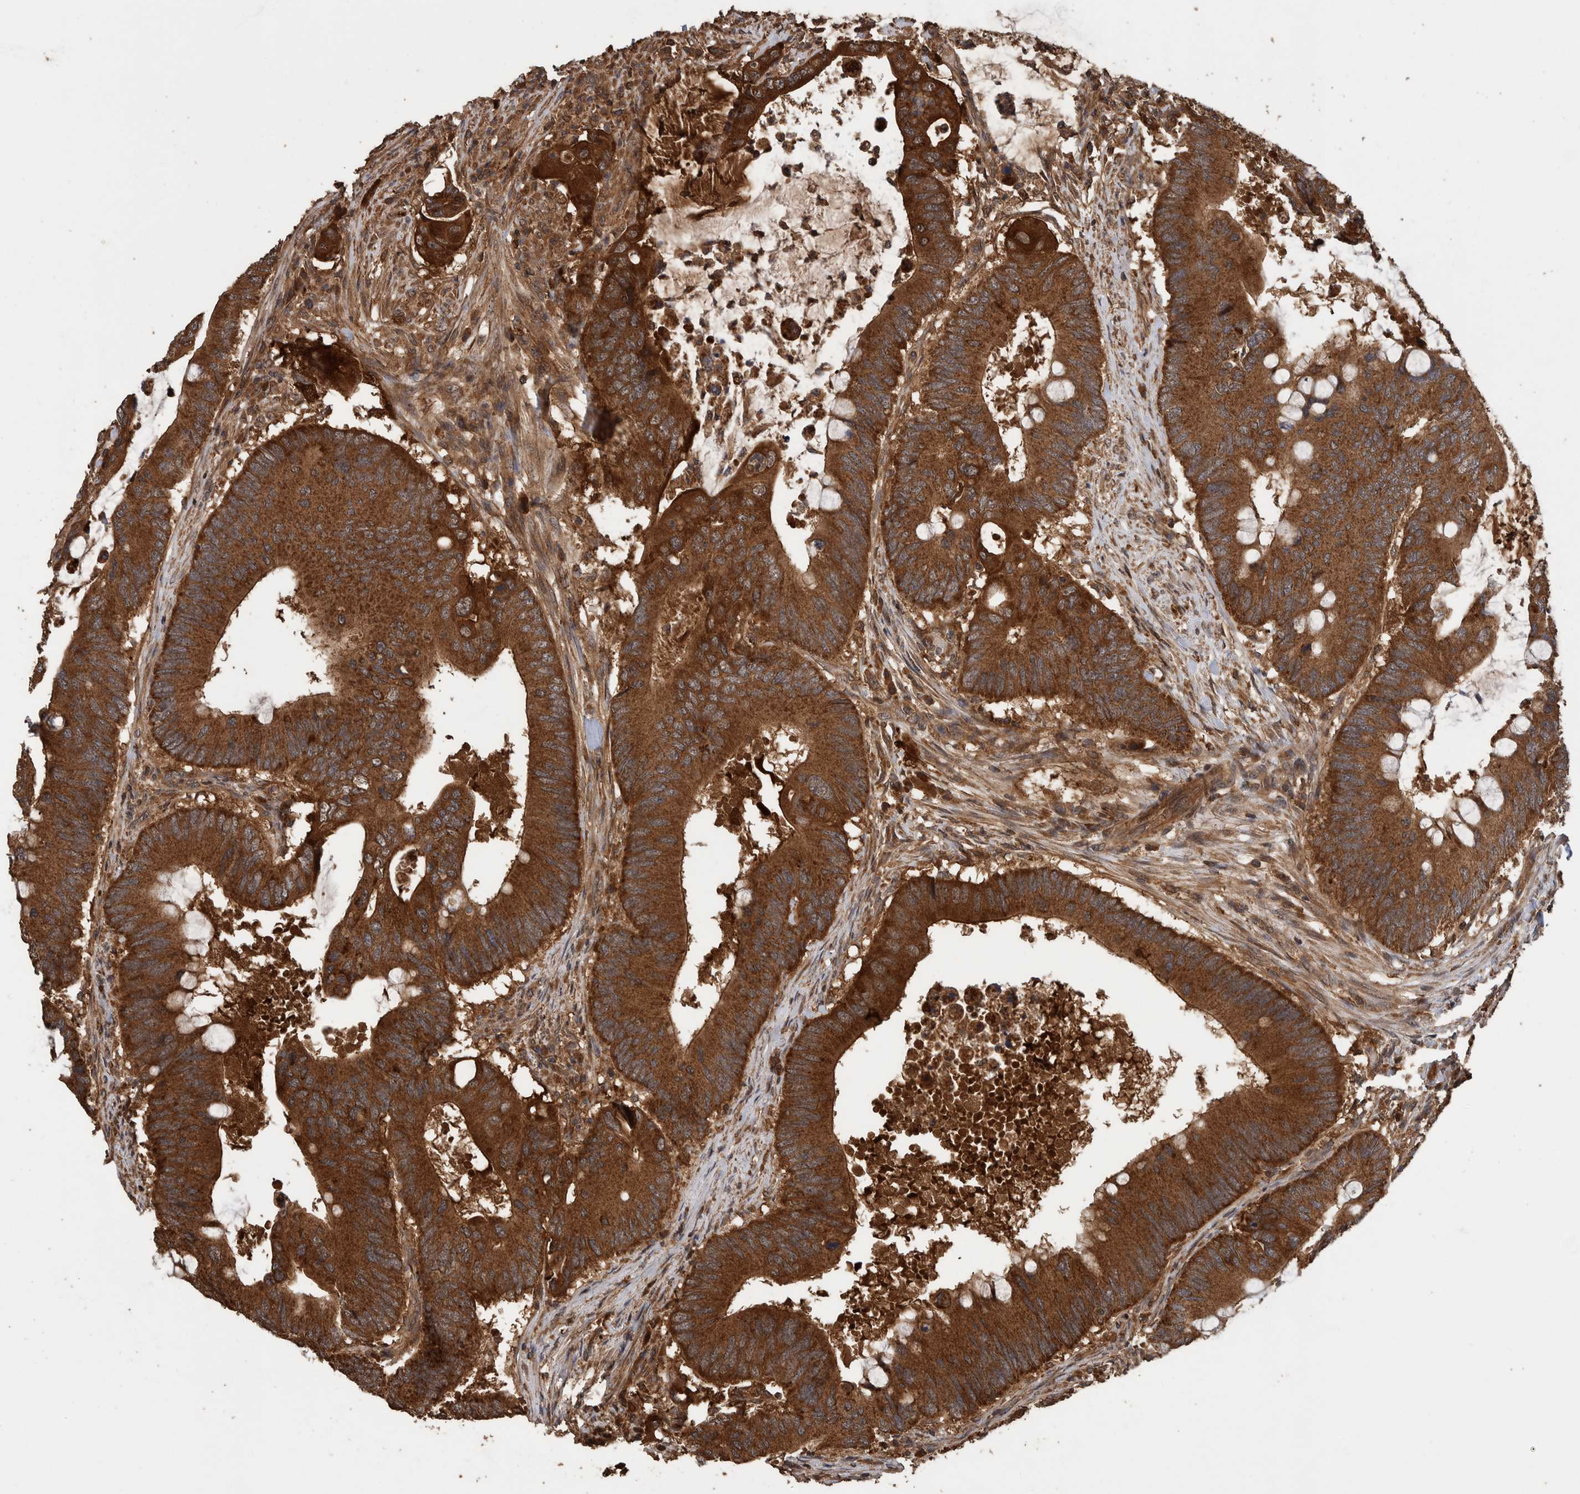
{"staining": {"intensity": "strong", "quantity": ">75%", "location": "cytoplasmic/membranous"}, "tissue": "colorectal cancer", "cell_type": "Tumor cells", "image_type": "cancer", "snomed": [{"axis": "morphology", "description": "Adenocarcinoma, NOS"}, {"axis": "topography", "description": "Colon"}], "caption": "Immunohistochemical staining of colorectal adenocarcinoma shows high levels of strong cytoplasmic/membranous expression in approximately >75% of tumor cells. The staining was performed using DAB to visualize the protein expression in brown, while the nuclei were stained in blue with hematoxylin (Magnification: 20x).", "gene": "TRIM16", "patient": {"sex": "male", "age": 71}}